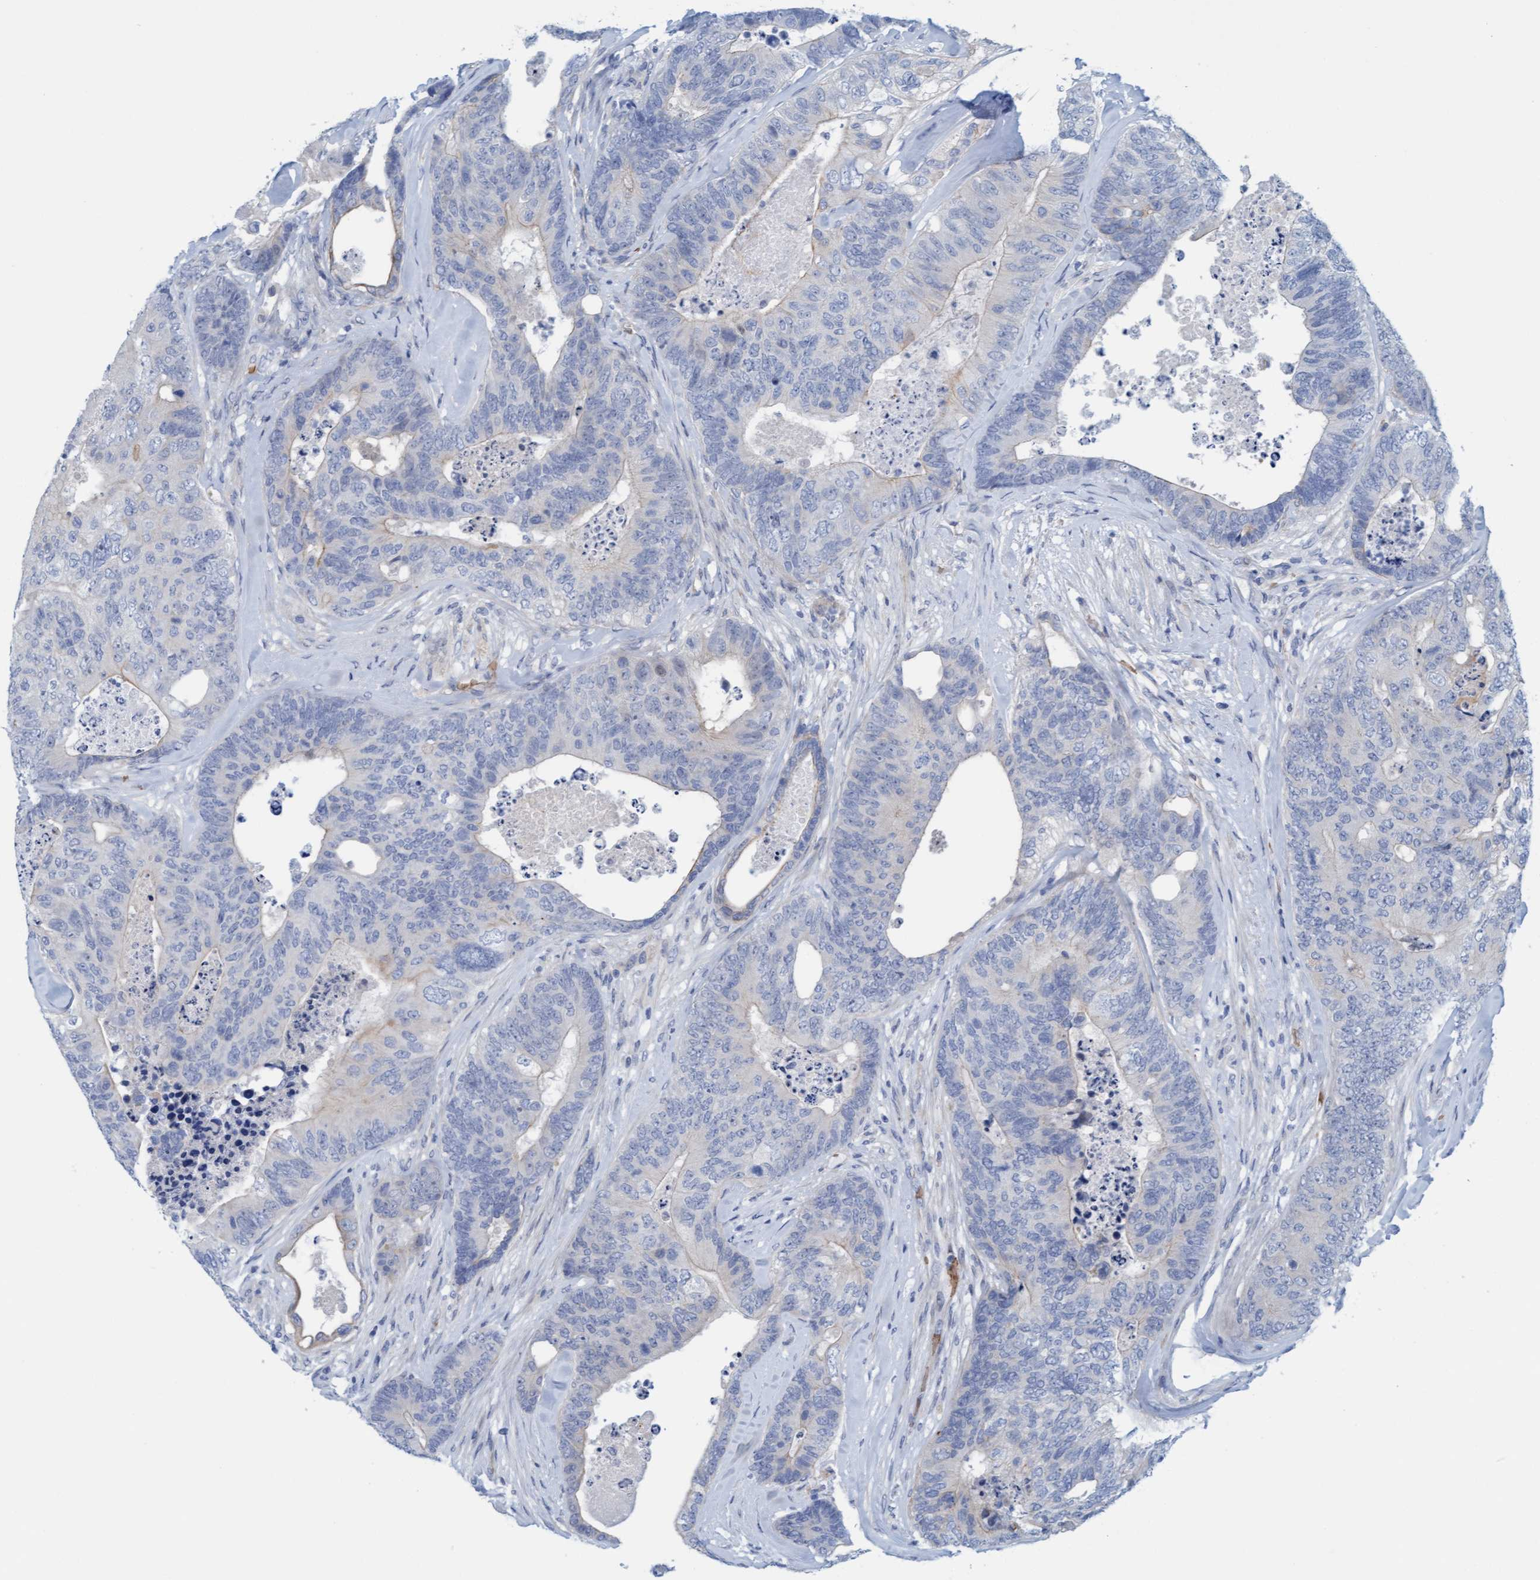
{"staining": {"intensity": "negative", "quantity": "none", "location": "none"}, "tissue": "colorectal cancer", "cell_type": "Tumor cells", "image_type": "cancer", "snomed": [{"axis": "morphology", "description": "Adenocarcinoma, NOS"}, {"axis": "topography", "description": "Colon"}], "caption": "An IHC micrograph of colorectal cancer is shown. There is no staining in tumor cells of colorectal cancer.", "gene": "P2RX5", "patient": {"sex": "female", "age": 67}}